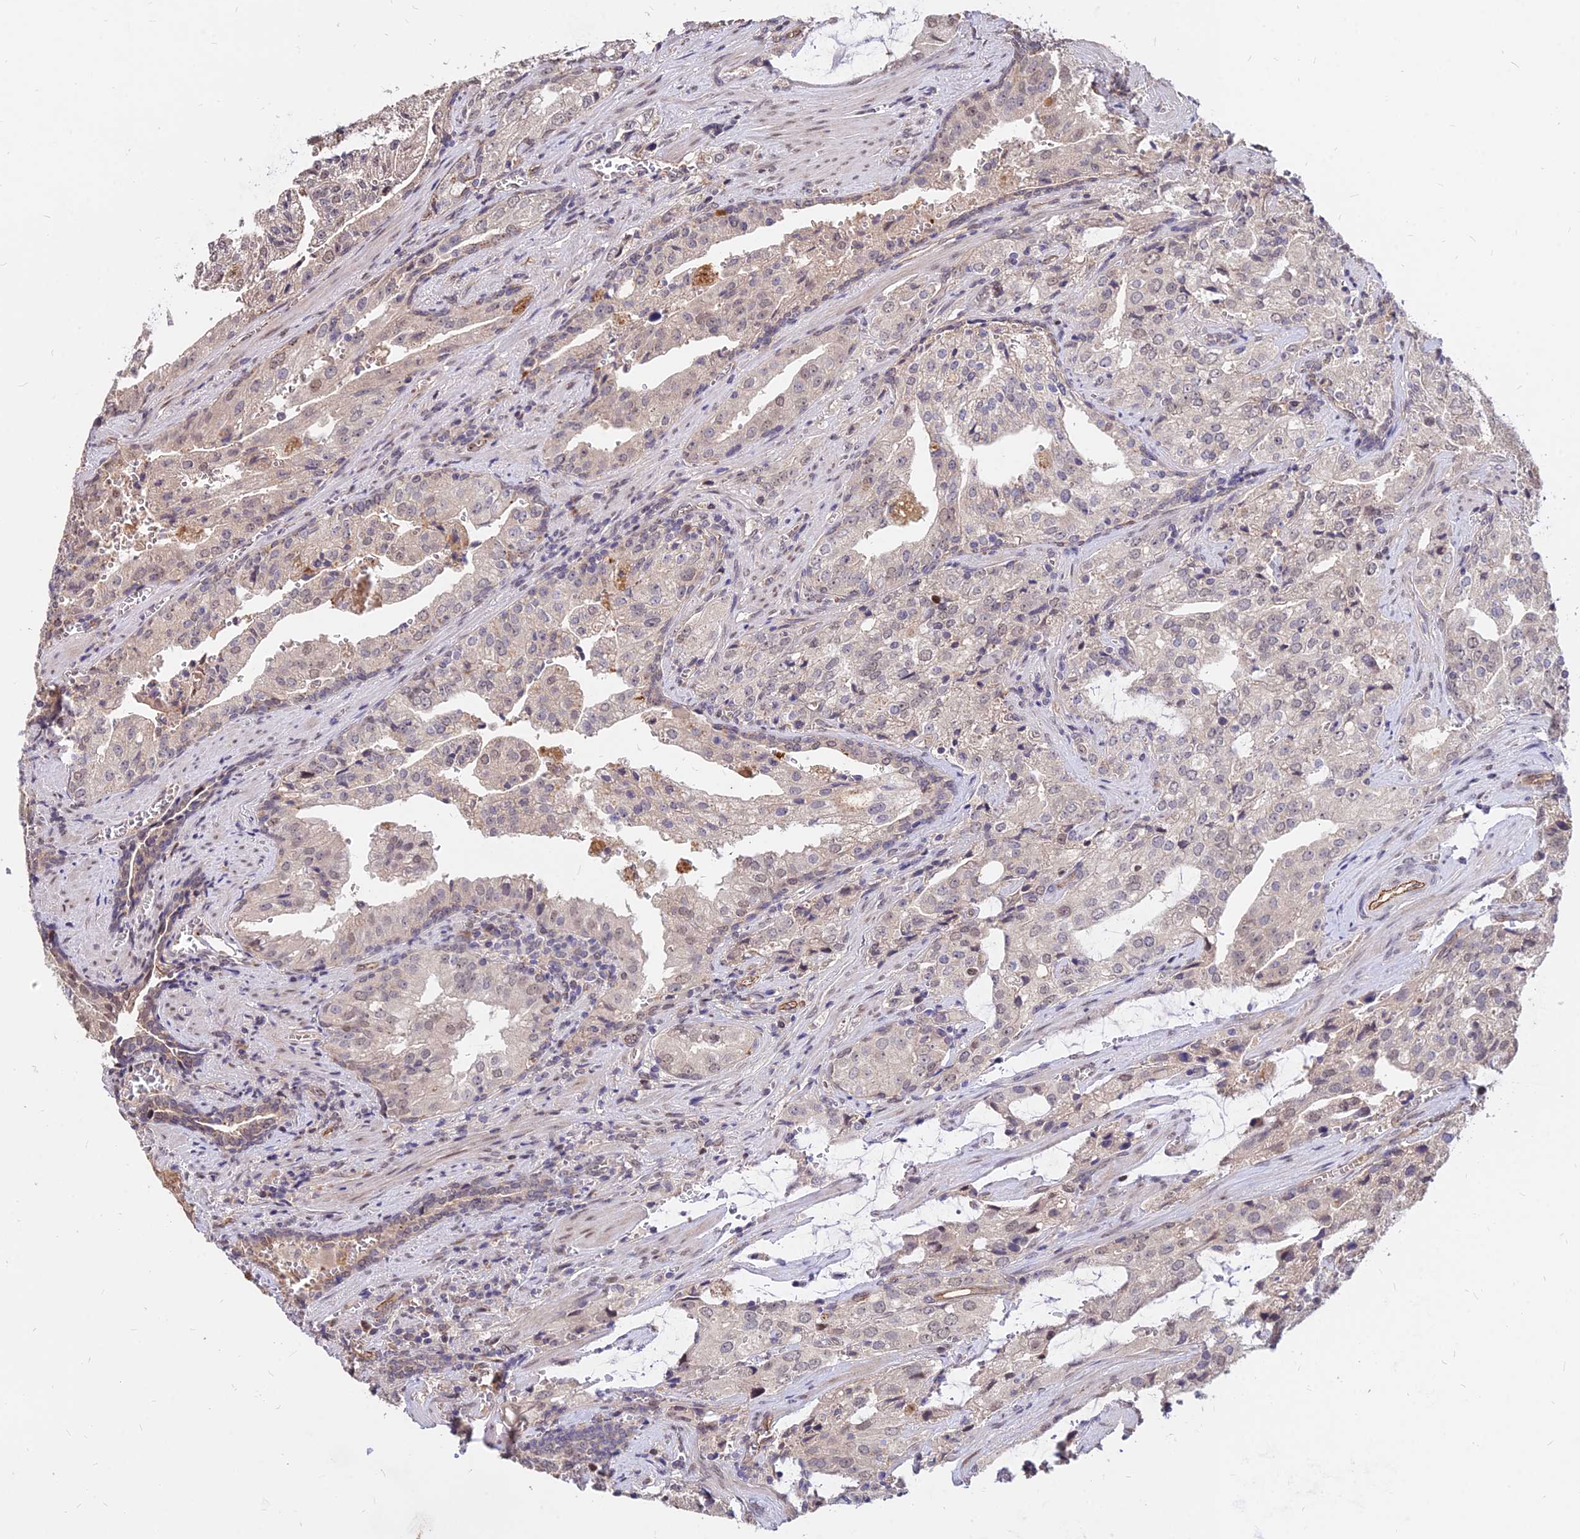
{"staining": {"intensity": "negative", "quantity": "none", "location": "none"}, "tissue": "prostate cancer", "cell_type": "Tumor cells", "image_type": "cancer", "snomed": [{"axis": "morphology", "description": "Adenocarcinoma, High grade"}, {"axis": "topography", "description": "Prostate"}], "caption": "Immunohistochemistry (IHC) of human prostate high-grade adenocarcinoma displays no positivity in tumor cells. (Brightfield microscopy of DAB (3,3'-diaminobenzidine) immunohistochemistry (IHC) at high magnification).", "gene": "C11orf68", "patient": {"sex": "male", "age": 68}}